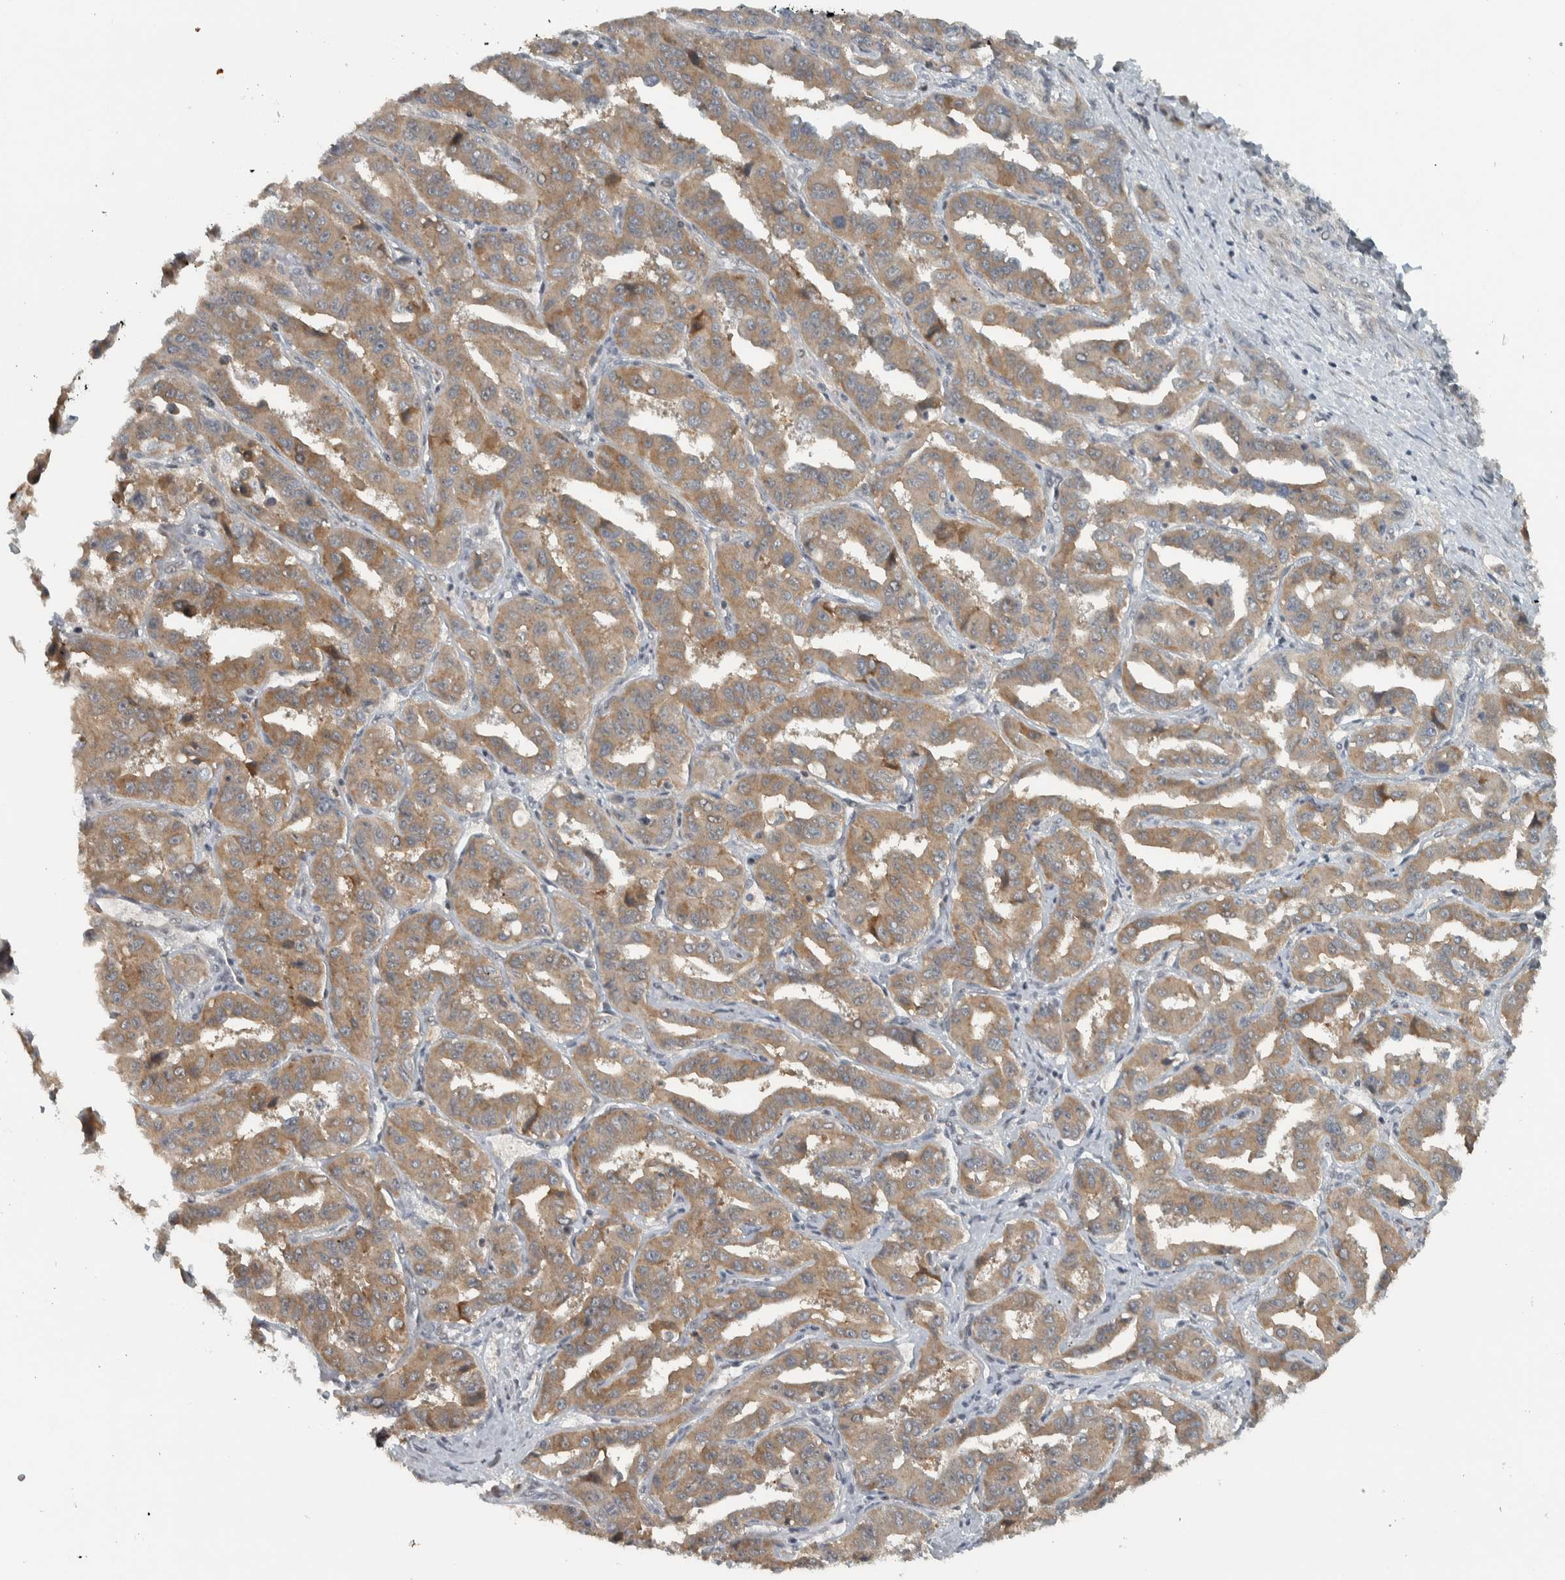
{"staining": {"intensity": "moderate", "quantity": ">75%", "location": "cytoplasmic/membranous"}, "tissue": "liver cancer", "cell_type": "Tumor cells", "image_type": "cancer", "snomed": [{"axis": "morphology", "description": "Cholangiocarcinoma"}, {"axis": "topography", "description": "Liver"}], "caption": "Moderate cytoplasmic/membranous positivity is seen in about >75% of tumor cells in liver cancer (cholangiocarcinoma).", "gene": "NAPG", "patient": {"sex": "male", "age": 59}}